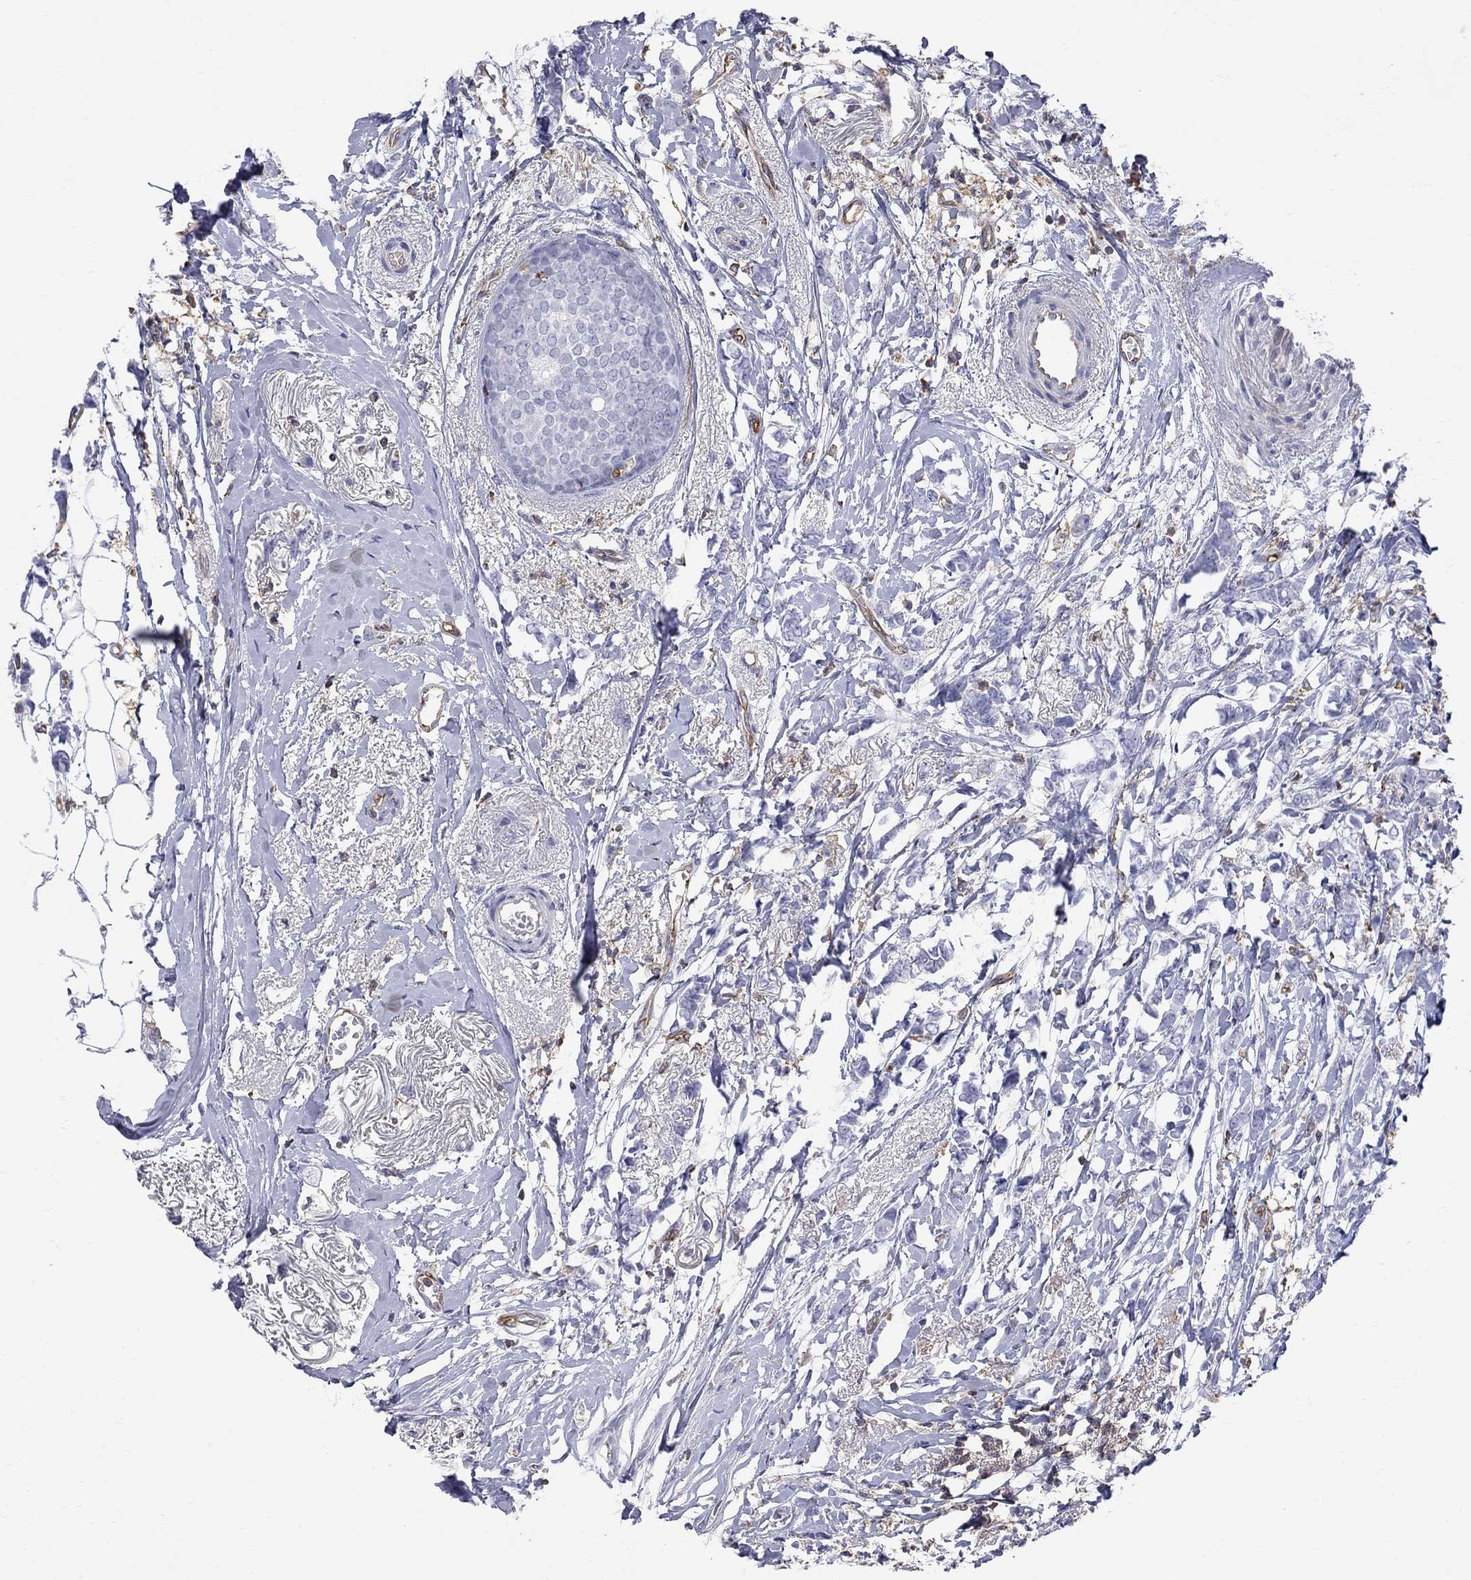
{"staining": {"intensity": "negative", "quantity": "none", "location": "none"}, "tissue": "breast cancer", "cell_type": "Tumor cells", "image_type": "cancer", "snomed": [{"axis": "morphology", "description": "Duct carcinoma"}, {"axis": "topography", "description": "Breast"}], "caption": "High power microscopy photomicrograph of an immunohistochemistry image of breast infiltrating ductal carcinoma, revealing no significant expression in tumor cells.", "gene": "ABI3", "patient": {"sex": "female", "age": 40}}